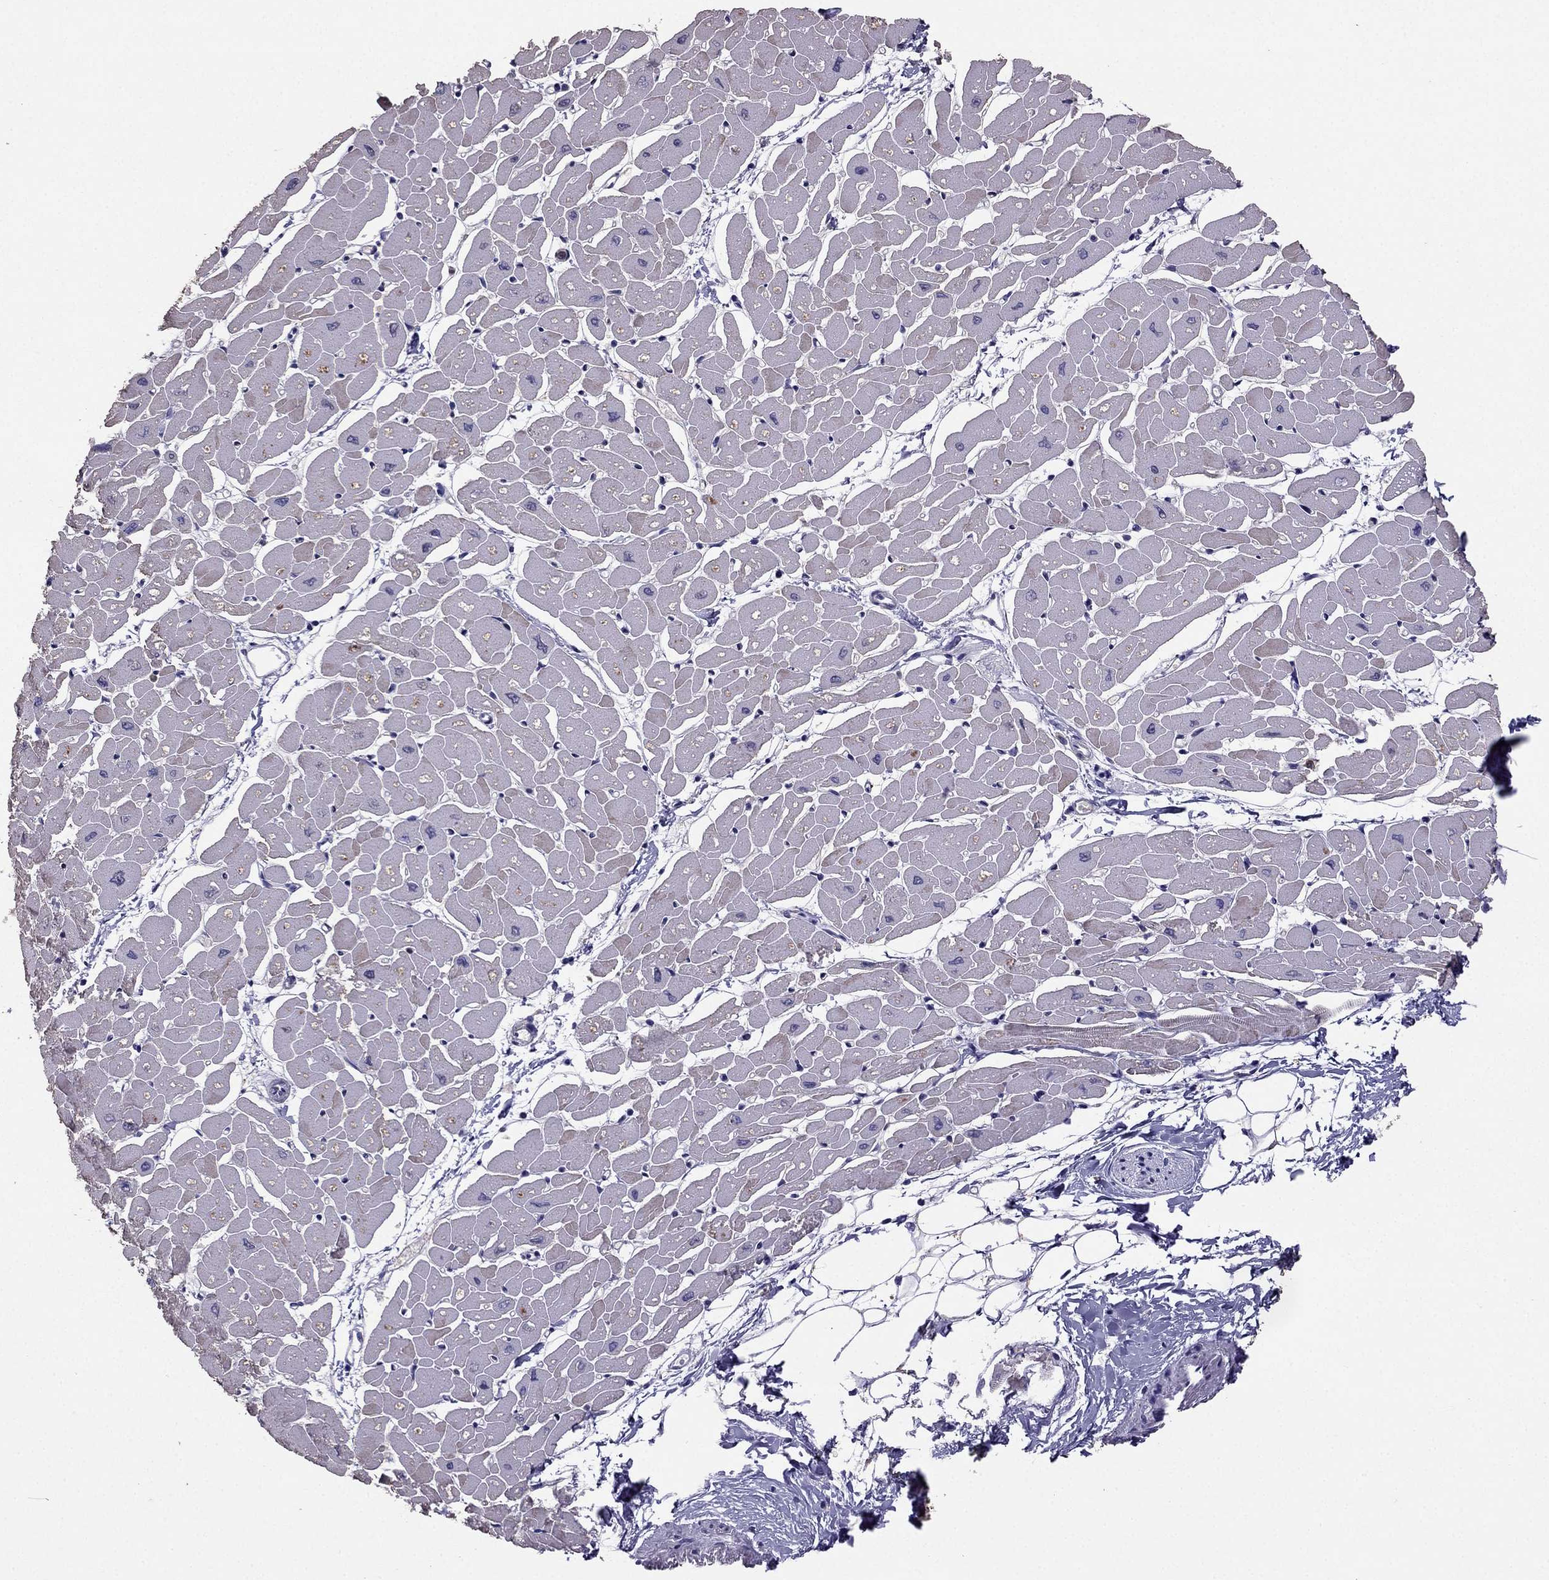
{"staining": {"intensity": "negative", "quantity": "none", "location": "none"}, "tissue": "heart muscle", "cell_type": "Cardiomyocytes", "image_type": "normal", "snomed": [{"axis": "morphology", "description": "Normal tissue, NOS"}, {"axis": "topography", "description": "Heart"}], "caption": "IHC histopathology image of benign human heart muscle stained for a protein (brown), which displays no positivity in cardiomyocytes.", "gene": "RFLNB", "patient": {"sex": "male", "age": 57}}